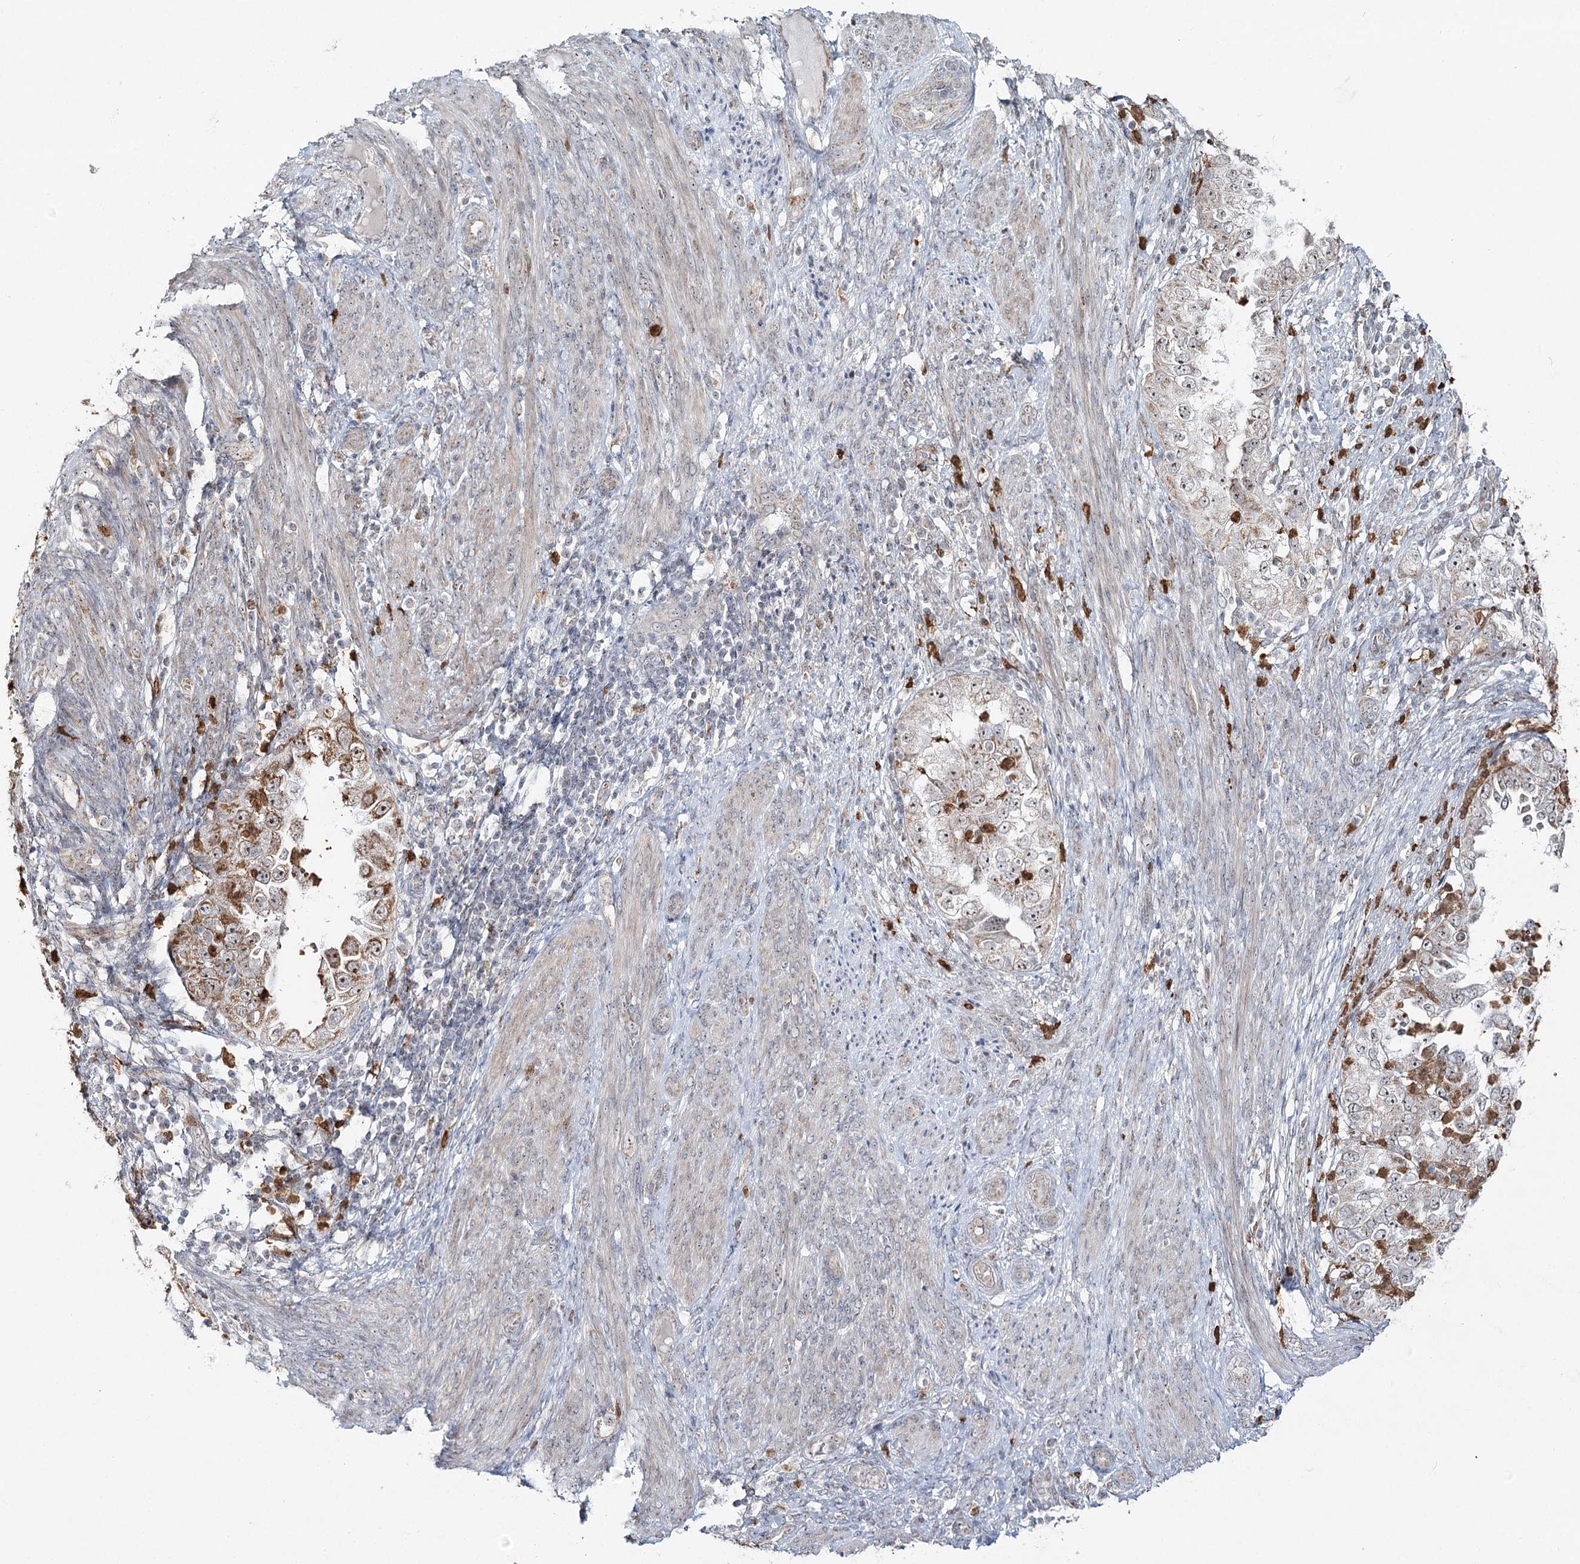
{"staining": {"intensity": "moderate", "quantity": "<25%", "location": "cytoplasmic/membranous,nuclear"}, "tissue": "endometrial cancer", "cell_type": "Tumor cells", "image_type": "cancer", "snomed": [{"axis": "morphology", "description": "Adenocarcinoma, NOS"}, {"axis": "topography", "description": "Endometrium"}], "caption": "Immunohistochemical staining of endometrial cancer demonstrates low levels of moderate cytoplasmic/membranous and nuclear expression in about <25% of tumor cells. (brown staining indicates protein expression, while blue staining denotes nuclei).", "gene": "ATAD1", "patient": {"sex": "female", "age": 85}}